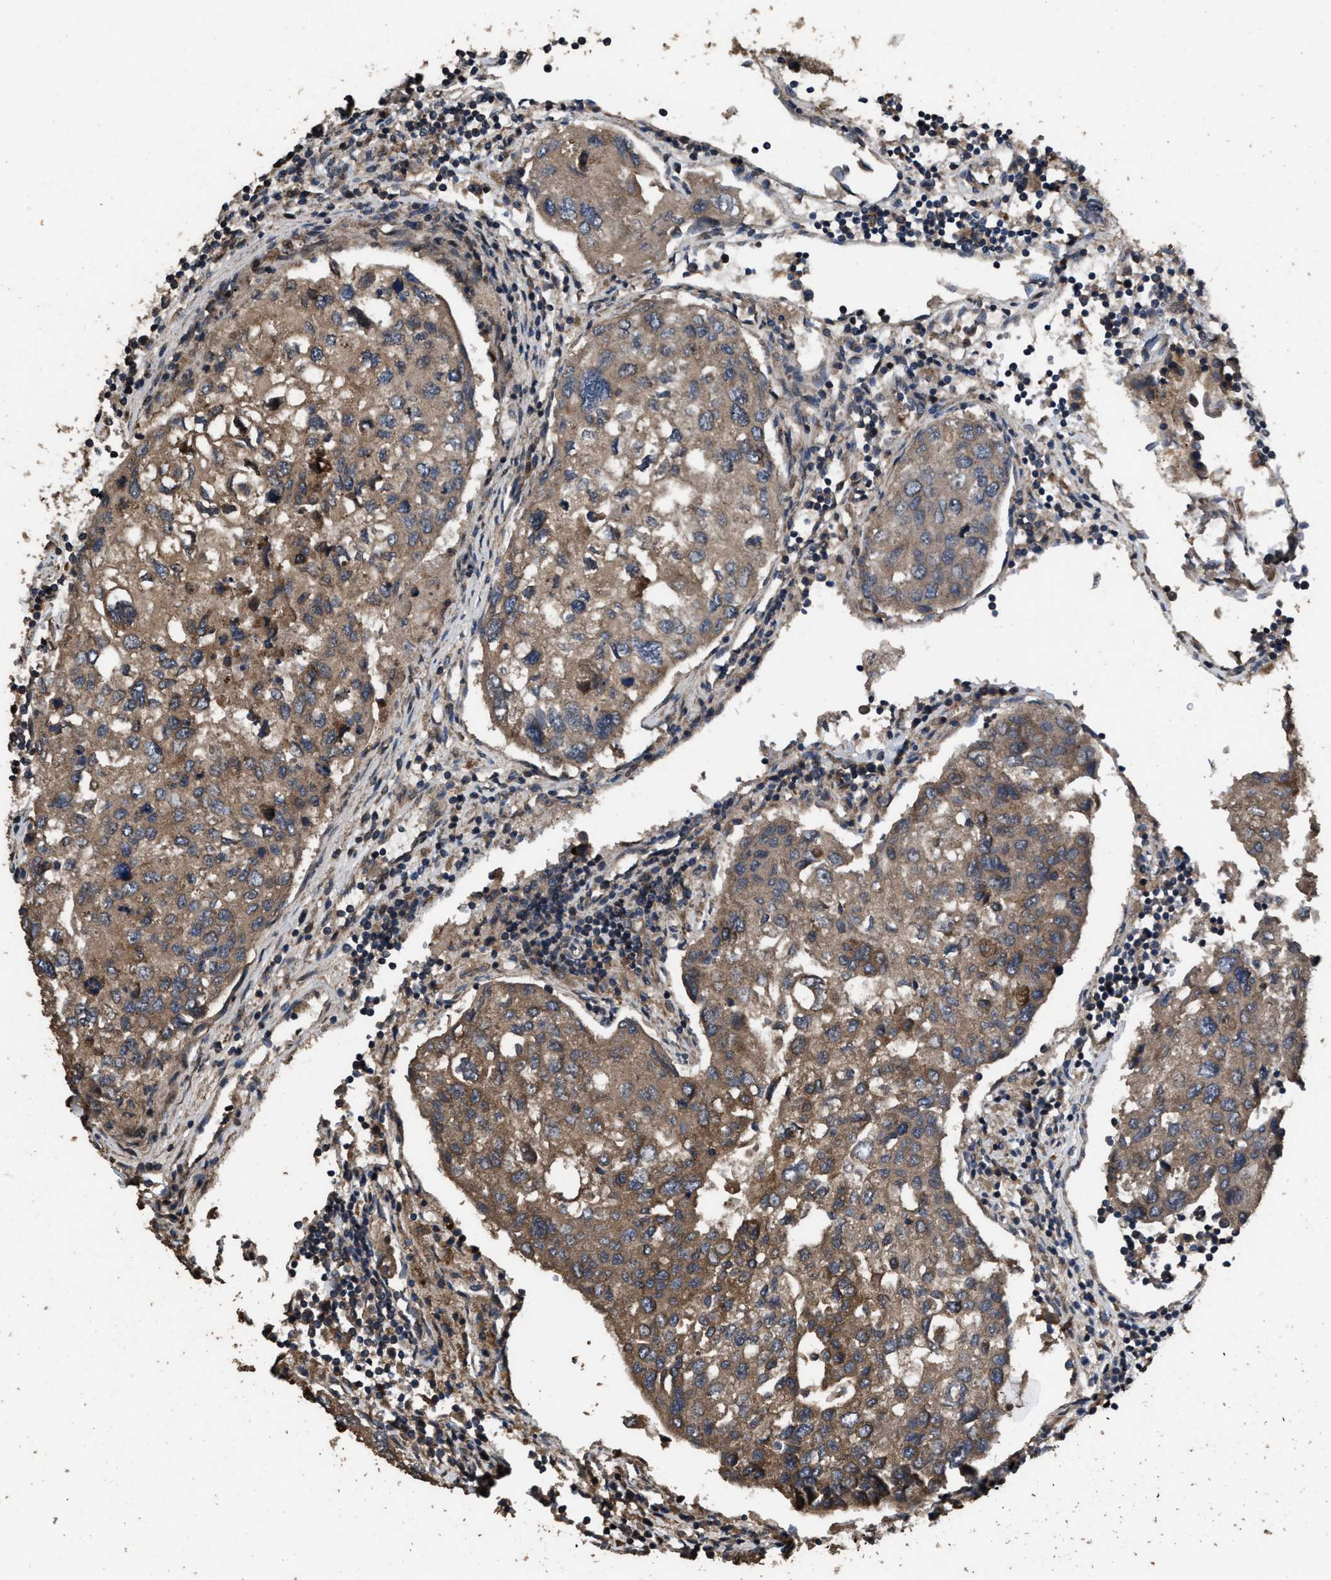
{"staining": {"intensity": "moderate", "quantity": ">75%", "location": "cytoplasmic/membranous"}, "tissue": "urothelial cancer", "cell_type": "Tumor cells", "image_type": "cancer", "snomed": [{"axis": "morphology", "description": "Urothelial carcinoma, High grade"}, {"axis": "topography", "description": "Lymph node"}, {"axis": "topography", "description": "Urinary bladder"}], "caption": "This micrograph shows immunohistochemistry staining of human urothelial carcinoma (high-grade), with medium moderate cytoplasmic/membranous expression in about >75% of tumor cells.", "gene": "HAUS6", "patient": {"sex": "male", "age": 51}}